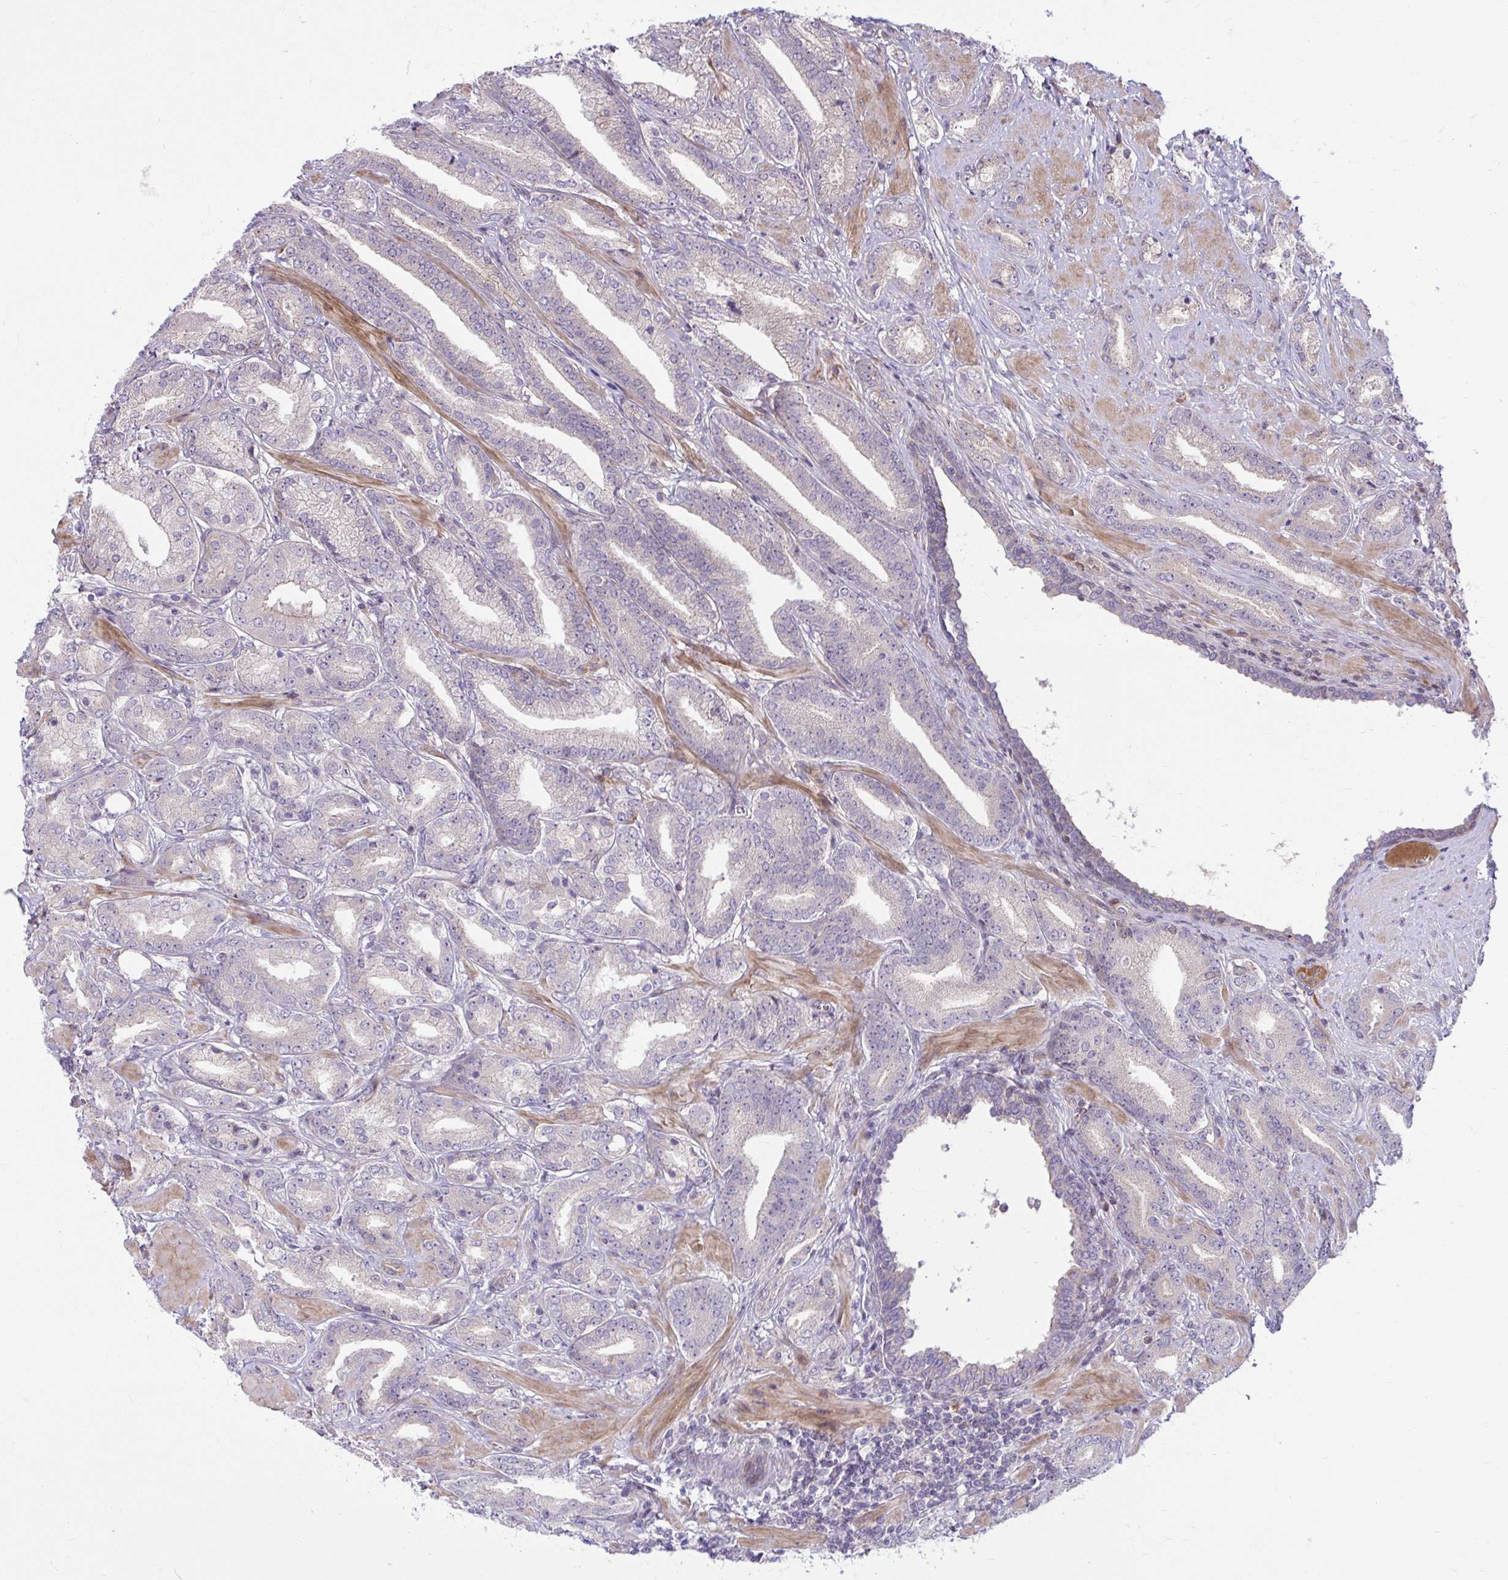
{"staining": {"intensity": "negative", "quantity": "none", "location": "none"}, "tissue": "prostate cancer", "cell_type": "Tumor cells", "image_type": "cancer", "snomed": [{"axis": "morphology", "description": "Adenocarcinoma, High grade"}, {"axis": "topography", "description": "Prostate"}], "caption": "IHC of adenocarcinoma (high-grade) (prostate) demonstrates no staining in tumor cells.", "gene": "ZSCAN9", "patient": {"sex": "male", "age": 56}}